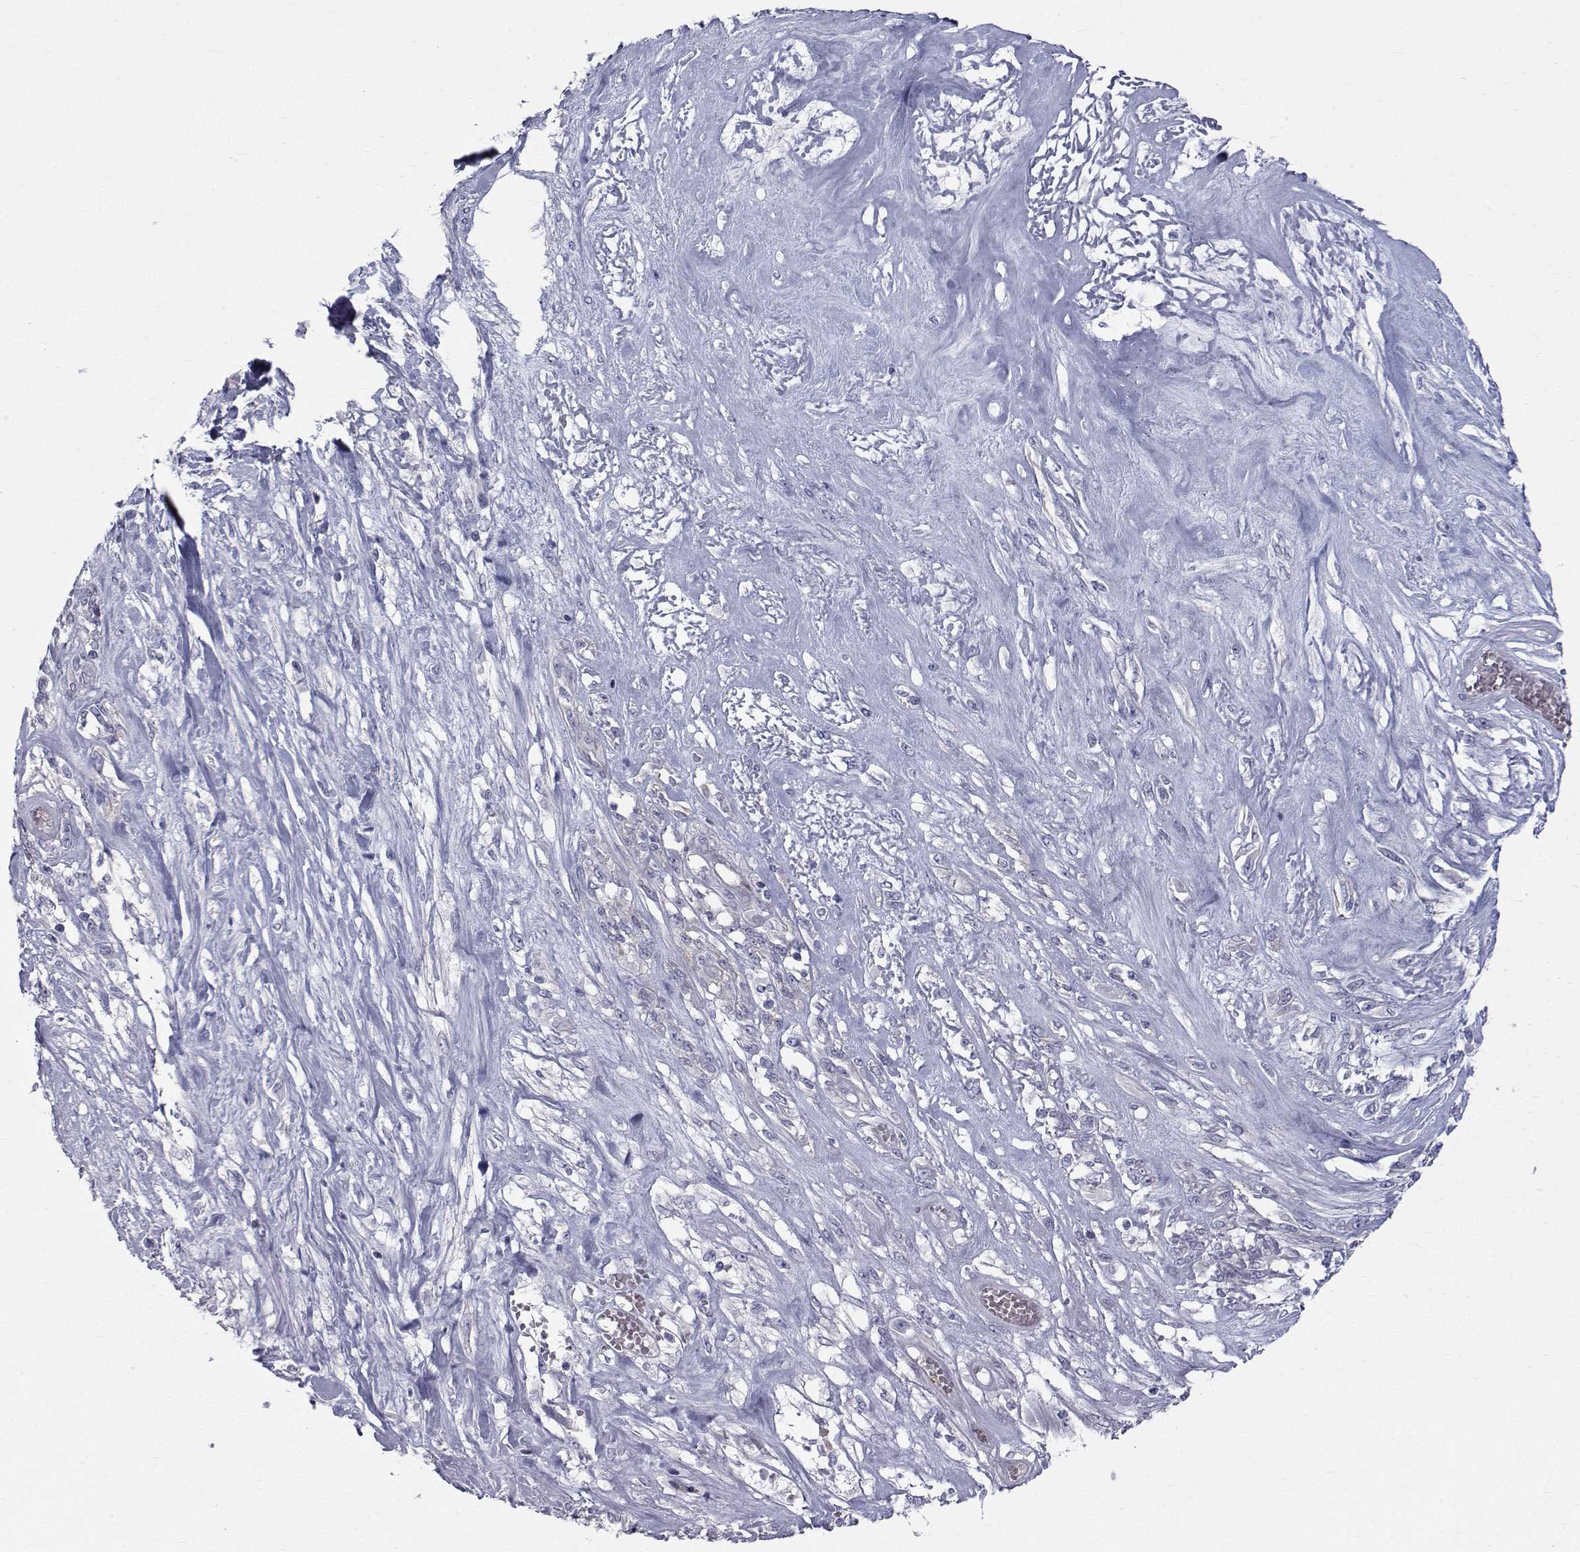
{"staining": {"intensity": "weak", "quantity": "25%-75%", "location": "cytoplasmic/membranous"}, "tissue": "melanoma", "cell_type": "Tumor cells", "image_type": "cancer", "snomed": [{"axis": "morphology", "description": "Malignant melanoma, NOS"}, {"axis": "topography", "description": "Skin"}], "caption": "Malignant melanoma was stained to show a protein in brown. There is low levels of weak cytoplasmic/membranous positivity in about 25%-75% of tumor cells.", "gene": "QPCT", "patient": {"sex": "female", "age": 91}}